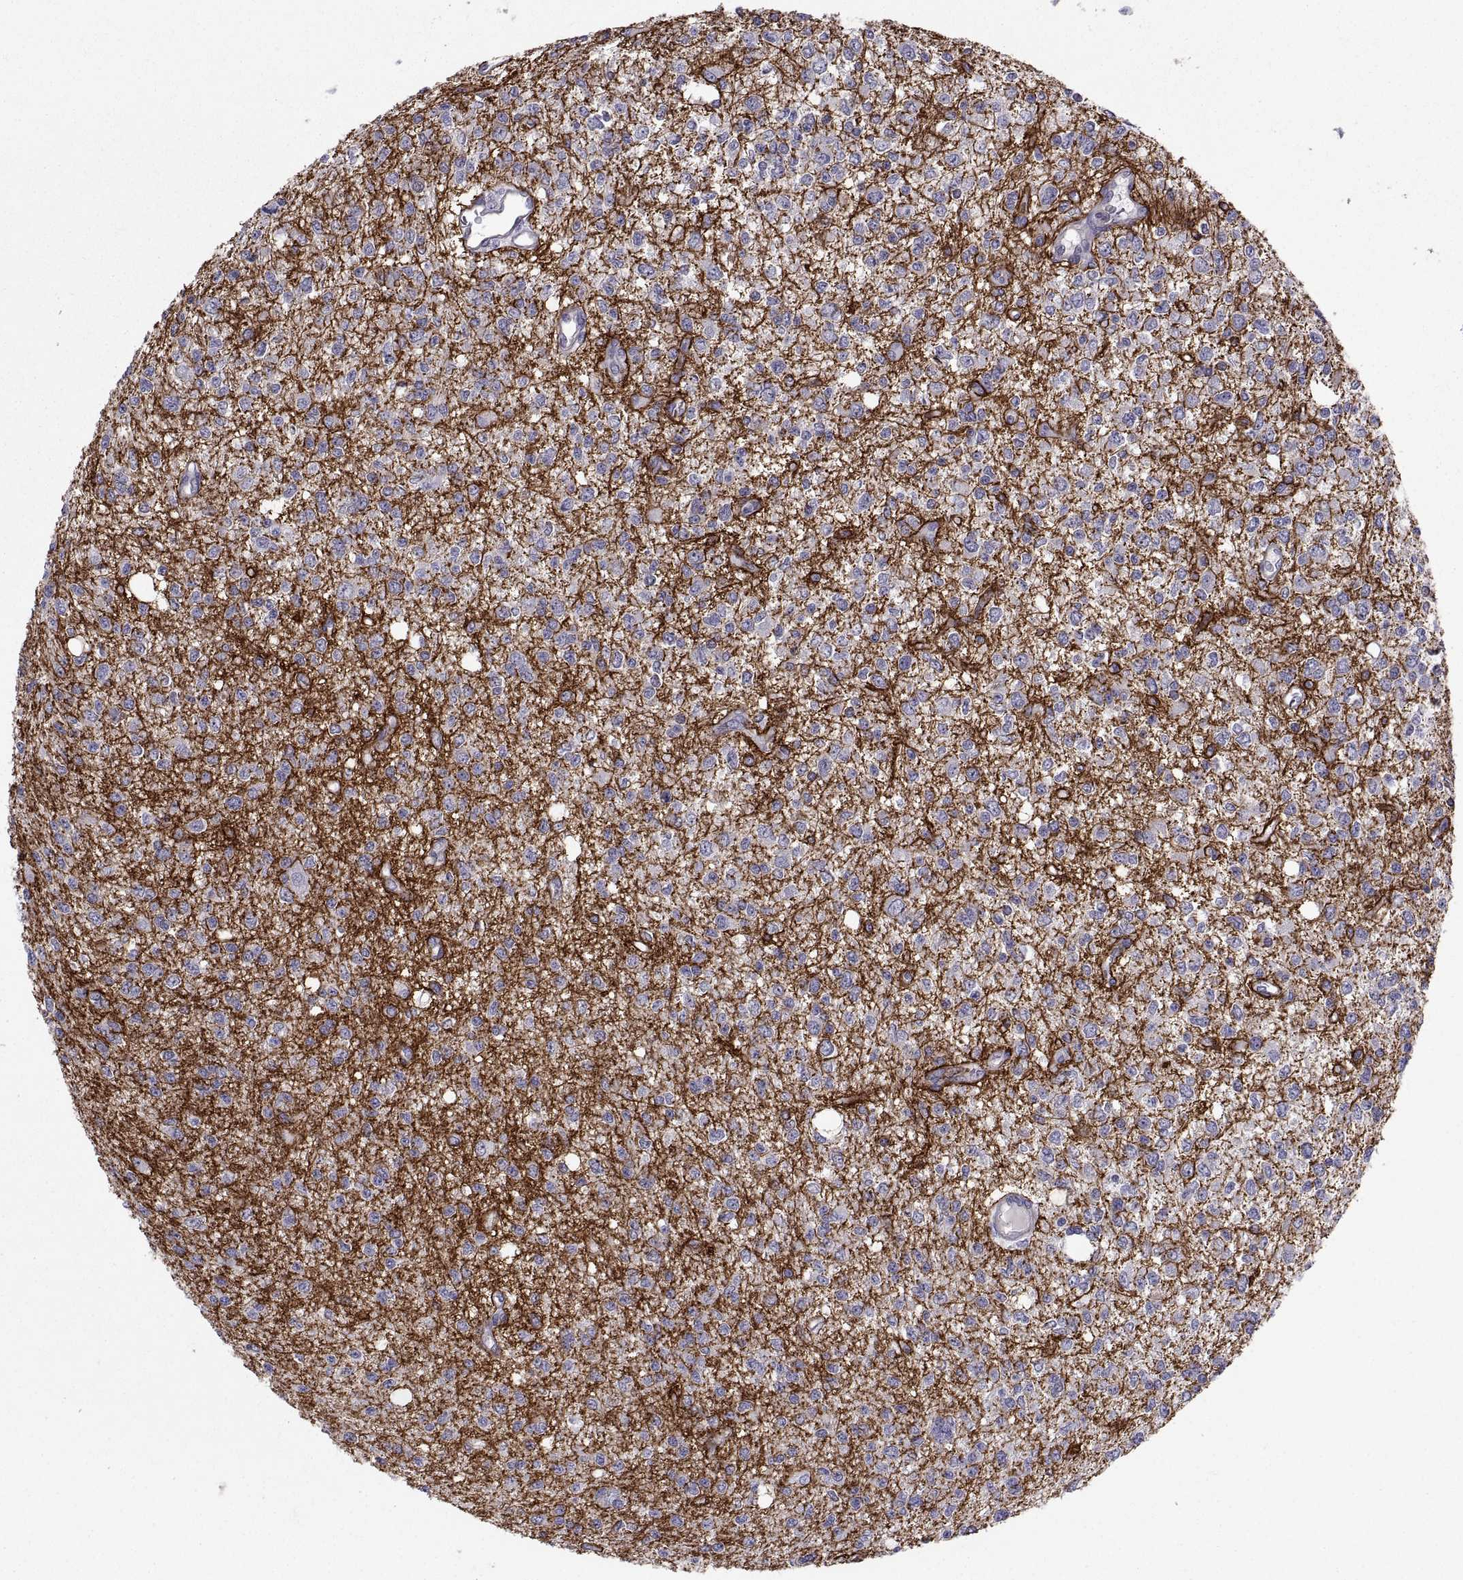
{"staining": {"intensity": "negative", "quantity": "none", "location": "none"}, "tissue": "glioma", "cell_type": "Tumor cells", "image_type": "cancer", "snomed": [{"axis": "morphology", "description": "Glioma, malignant, Low grade"}, {"axis": "topography", "description": "Brain"}], "caption": "Glioma stained for a protein using immunohistochemistry (IHC) reveals no staining tumor cells.", "gene": "TMEM158", "patient": {"sex": "male", "age": 67}}